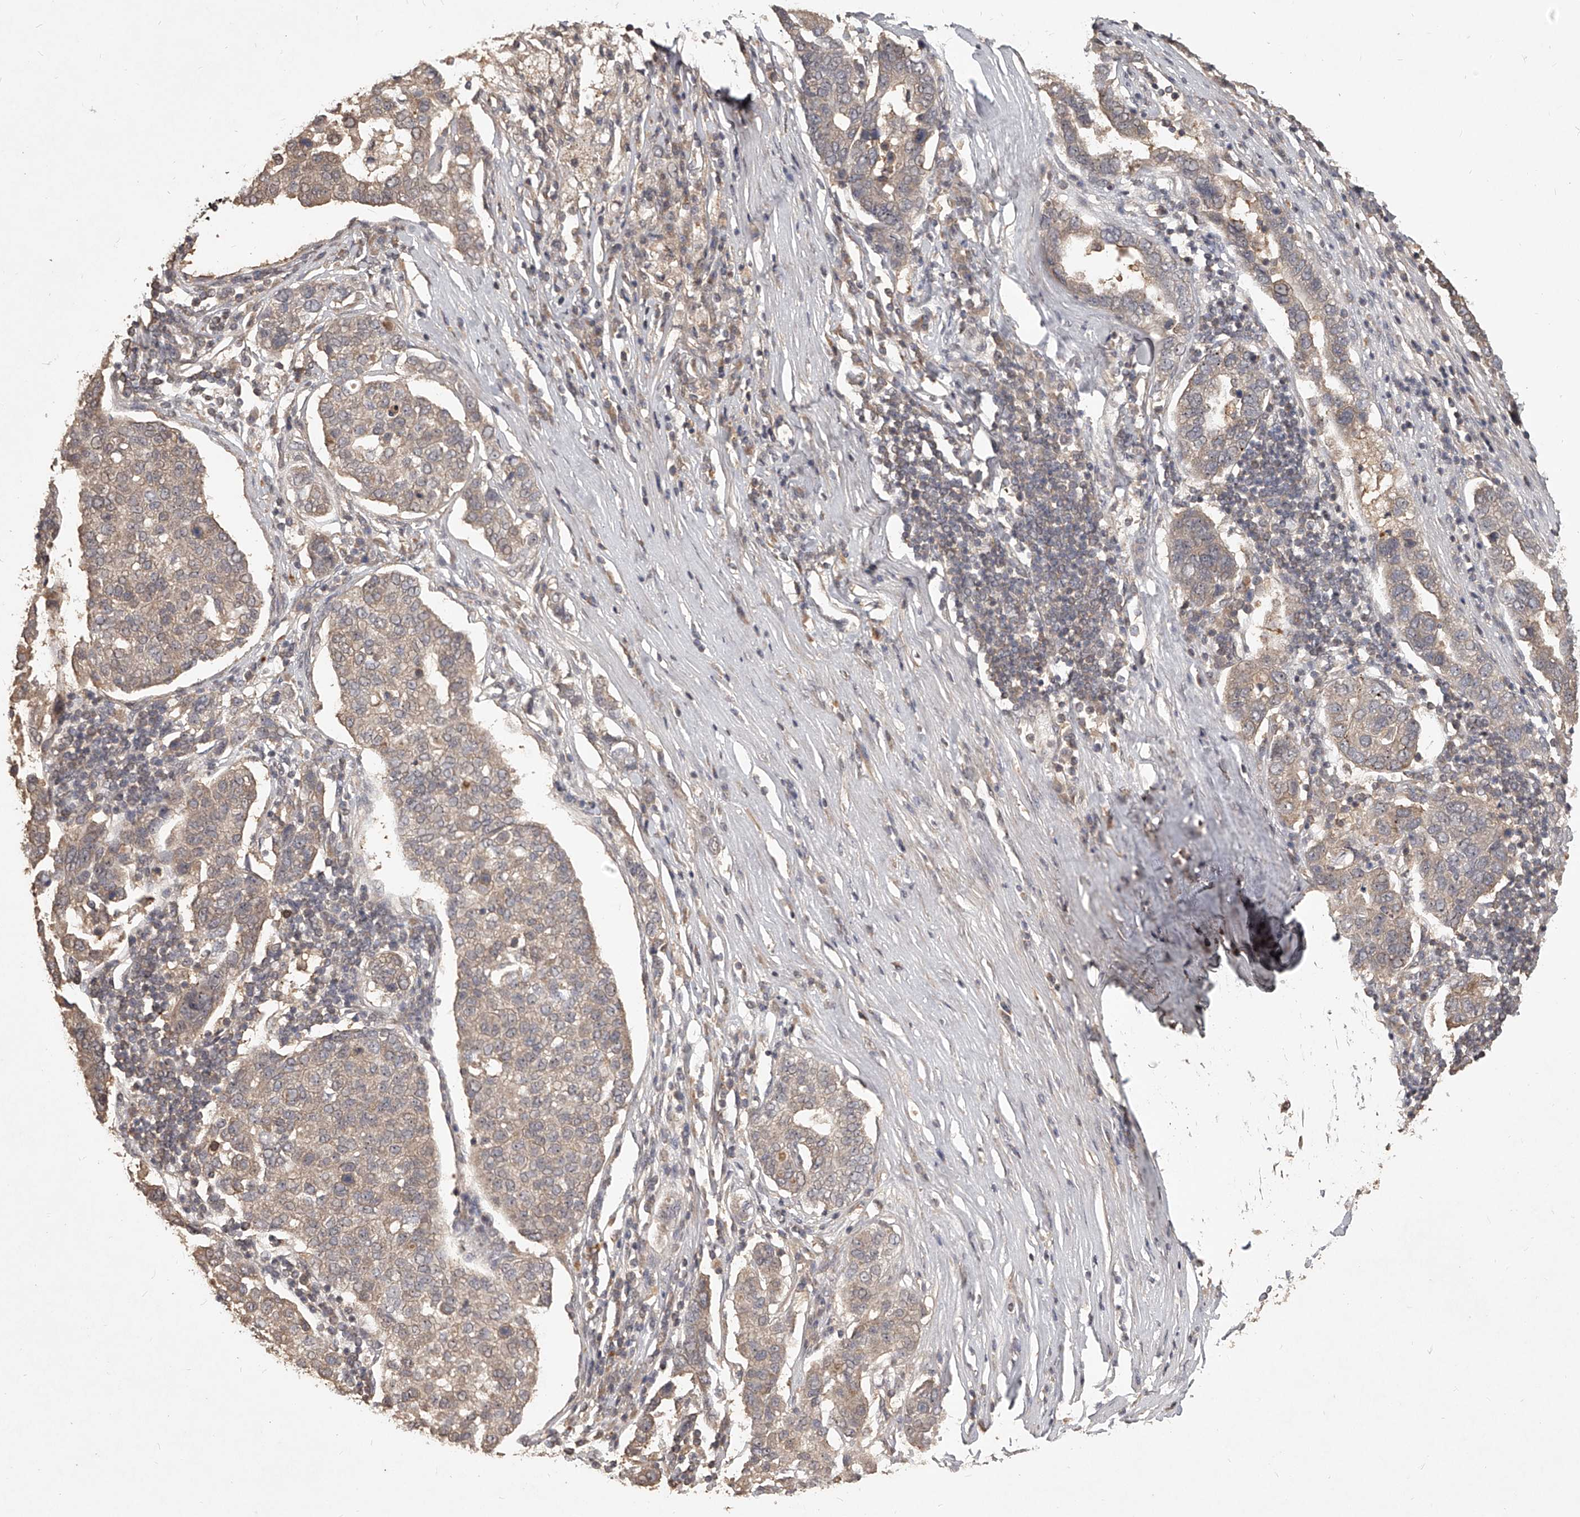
{"staining": {"intensity": "weak", "quantity": "<25%", "location": "cytoplasmic/membranous"}, "tissue": "pancreatic cancer", "cell_type": "Tumor cells", "image_type": "cancer", "snomed": [{"axis": "morphology", "description": "Adenocarcinoma, NOS"}, {"axis": "topography", "description": "Pancreas"}], "caption": "There is no significant staining in tumor cells of pancreatic adenocarcinoma.", "gene": "SLC37A1", "patient": {"sex": "female", "age": 61}}